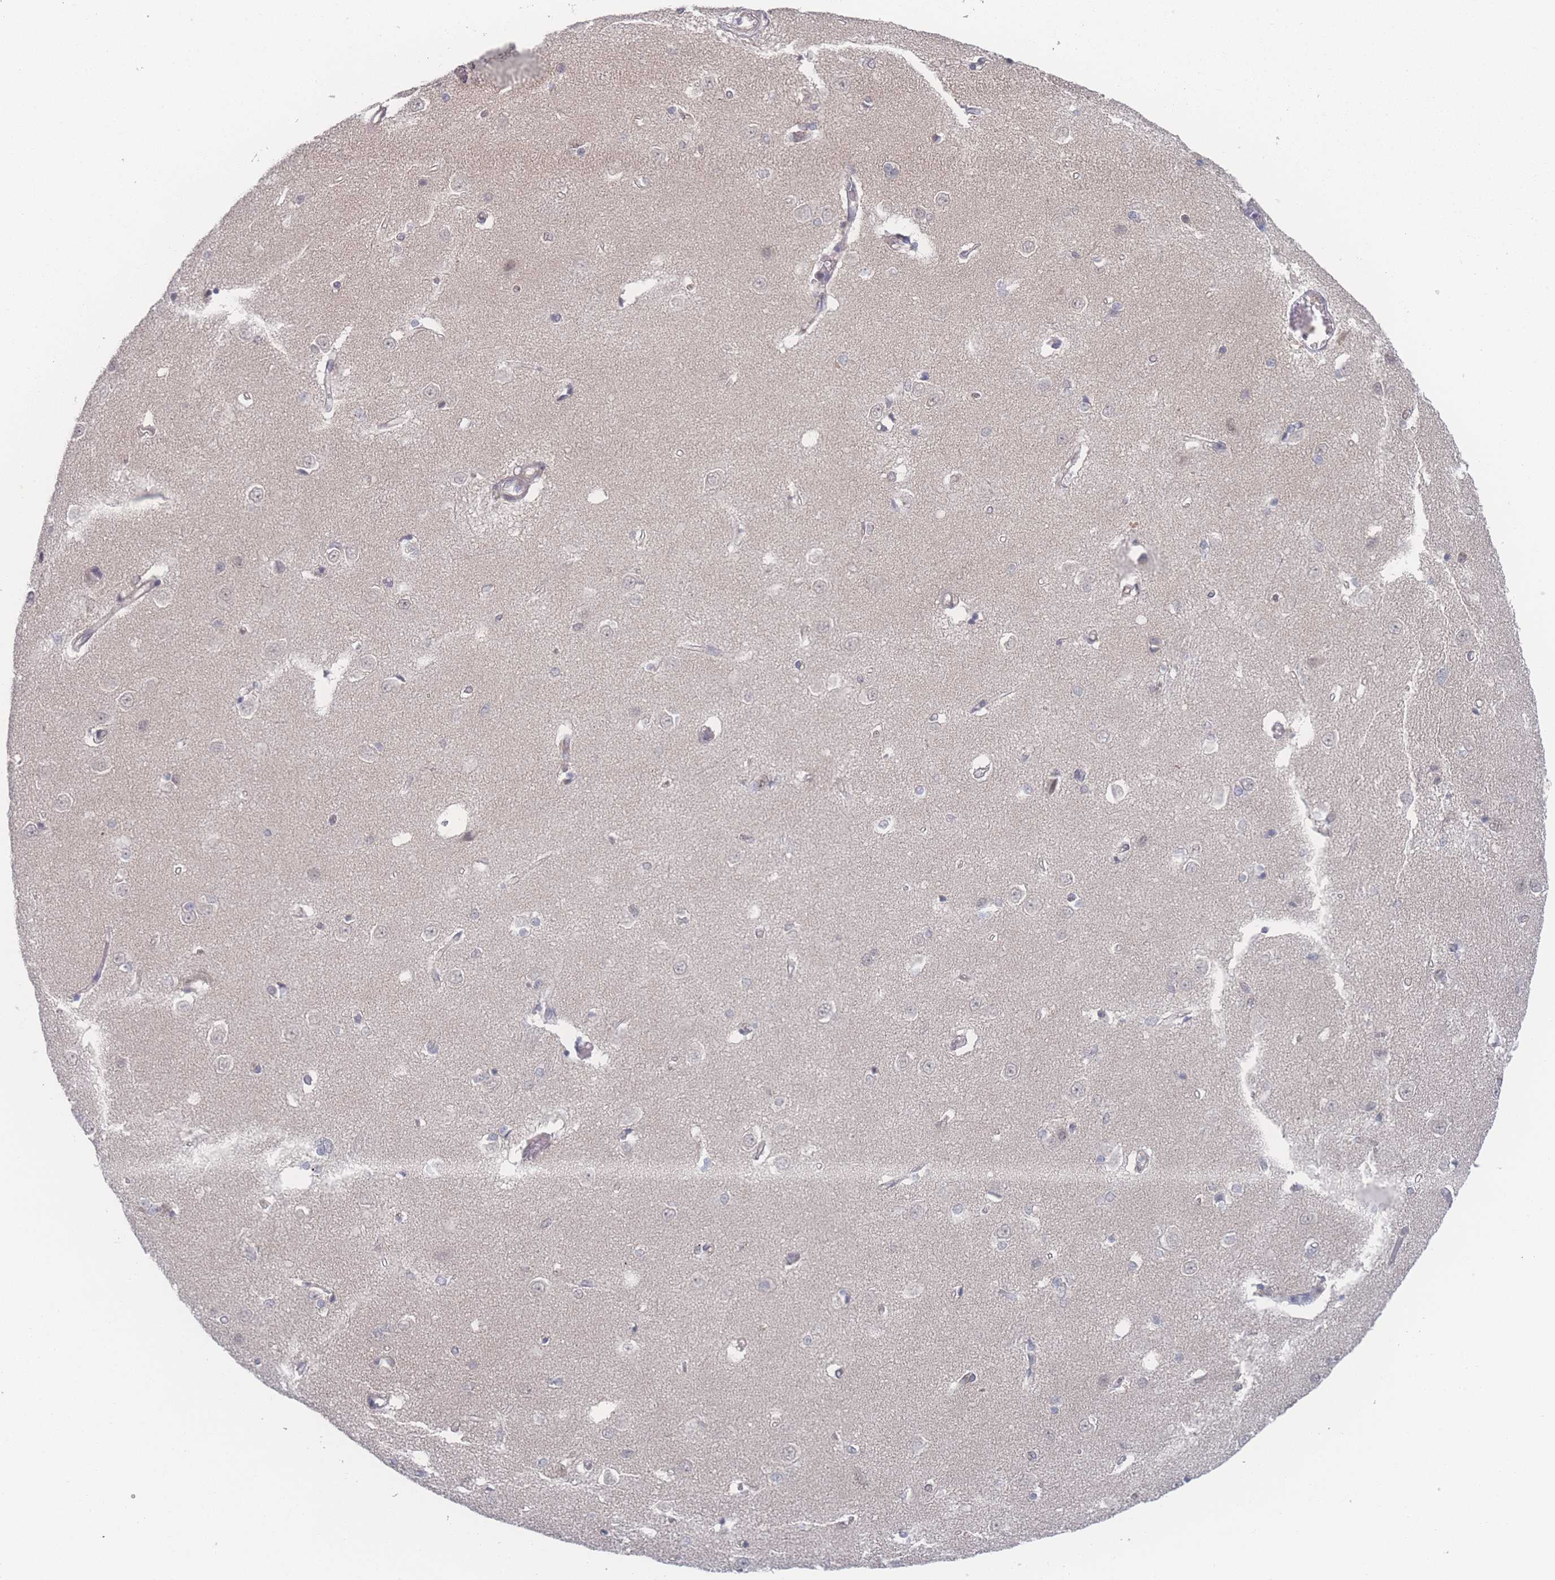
{"staining": {"intensity": "negative", "quantity": "none", "location": "none"}, "tissue": "caudate", "cell_type": "Glial cells", "image_type": "normal", "snomed": [{"axis": "morphology", "description": "Normal tissue, NOS"}, {"axis": "topography", "description": "Lateral ventricle wall"}], "caption": "This is an immunohistochemistry histopathology image of benign human caudate. There is no staining in glial cells.", "gene": "NBEAL1", "patient": {"sex": "male", "age": 37}}